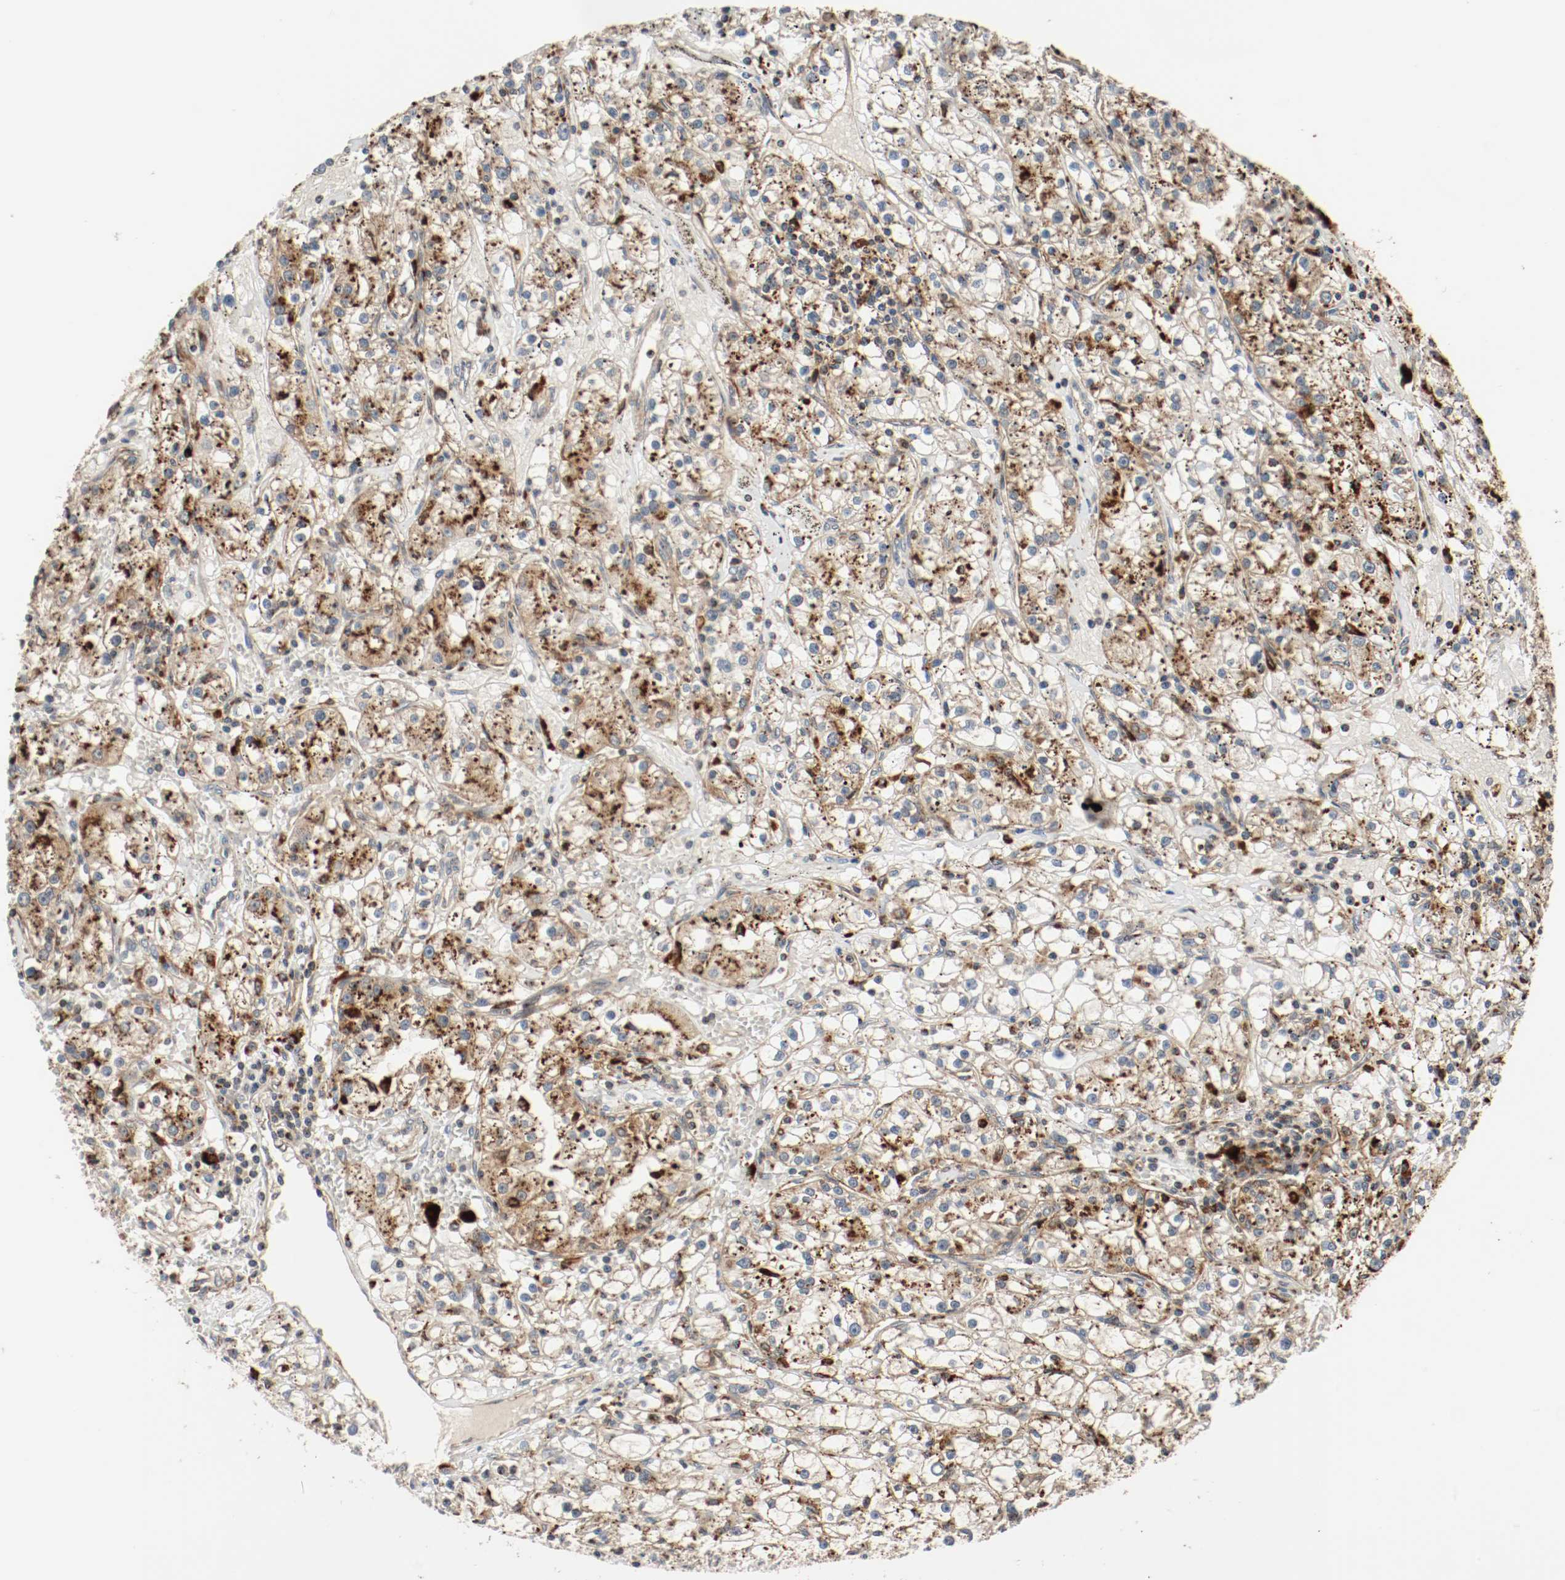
{"staining": {"intensity": "strong", "quantity": "25%-75%", "location": "cytoplasmic/membranous"}, "tissue": "renal cancer", "cell_type": "Tumor cells", "image_type": "cancer", "snomed": [{"axis": "morphology", "description": "Adenocarcinoma, NOS"}, {"axis": "topography", "description": "Kidney"}], "caption": "Strong cytoplasmic/membranous staining is appreciated in about 25%-75% of tumor cells in renal cancer (adenocarcinoma). (brown staining indicates protein expression, while blue staining denotes nuclei).", "gene": "LAMP2", "patient": {"sex": "male", "age": 56}}